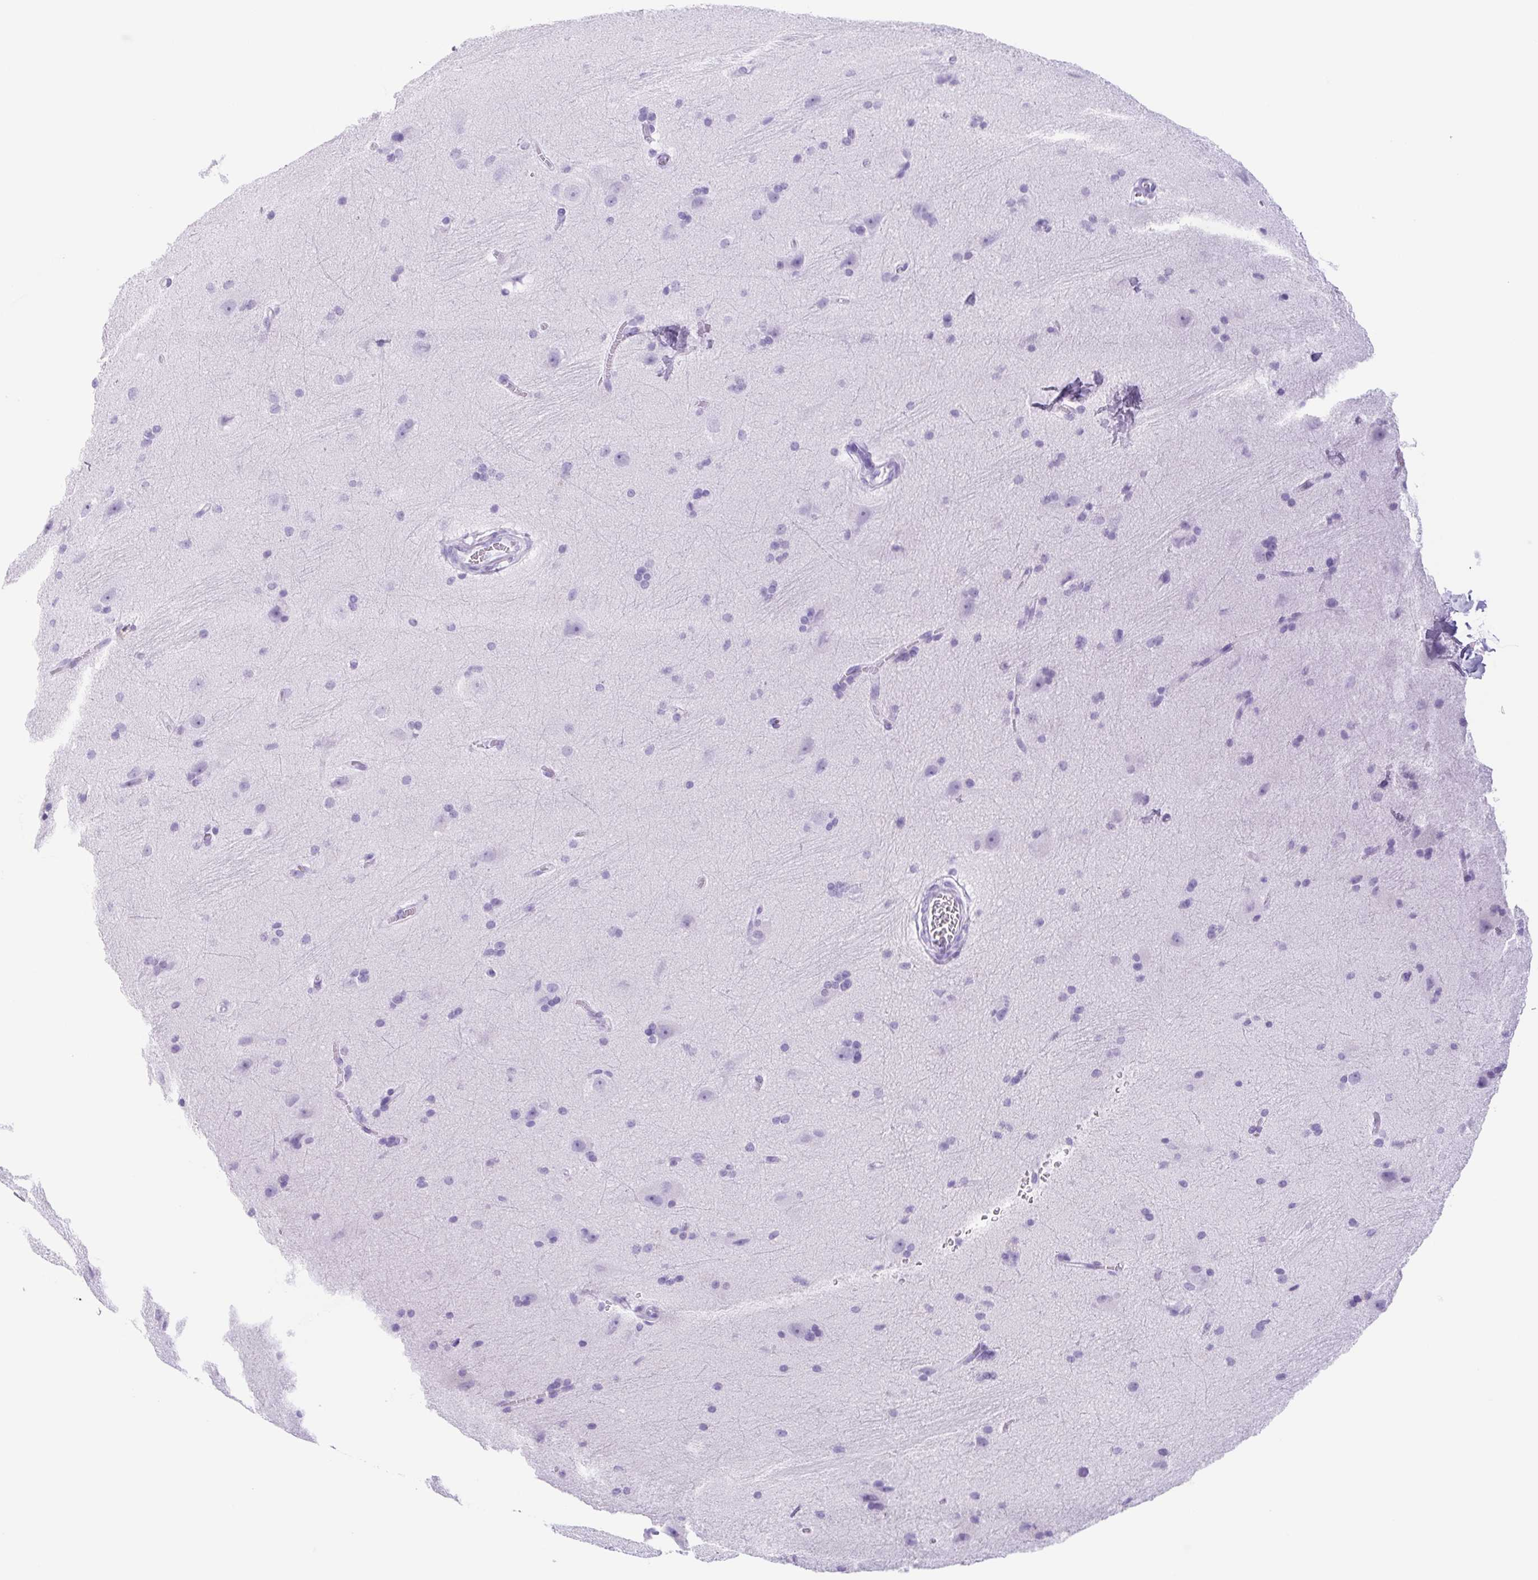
{"staining": {"intensity": "negative", "quantity": "none", "location": "none"}, "tissue": "hippocampus", "cell_type": "Glial cells", "image_type": "normal", "snomed": [{"axis": "morphology", "description": "Normal tissue, NOS"}, {"axis": "topography", "description": "Cerebral cortex"}, {"axis": "topography", "description": "Hippocampus"}], "caption": "Immunohistochemistry micrograph of benign hippocampus: hippocampus stained with DAB demonstrates no significant protein staining in glial cells.", "gene": "CYP21A2", "patient": {"sex": "female", "age": 19}}